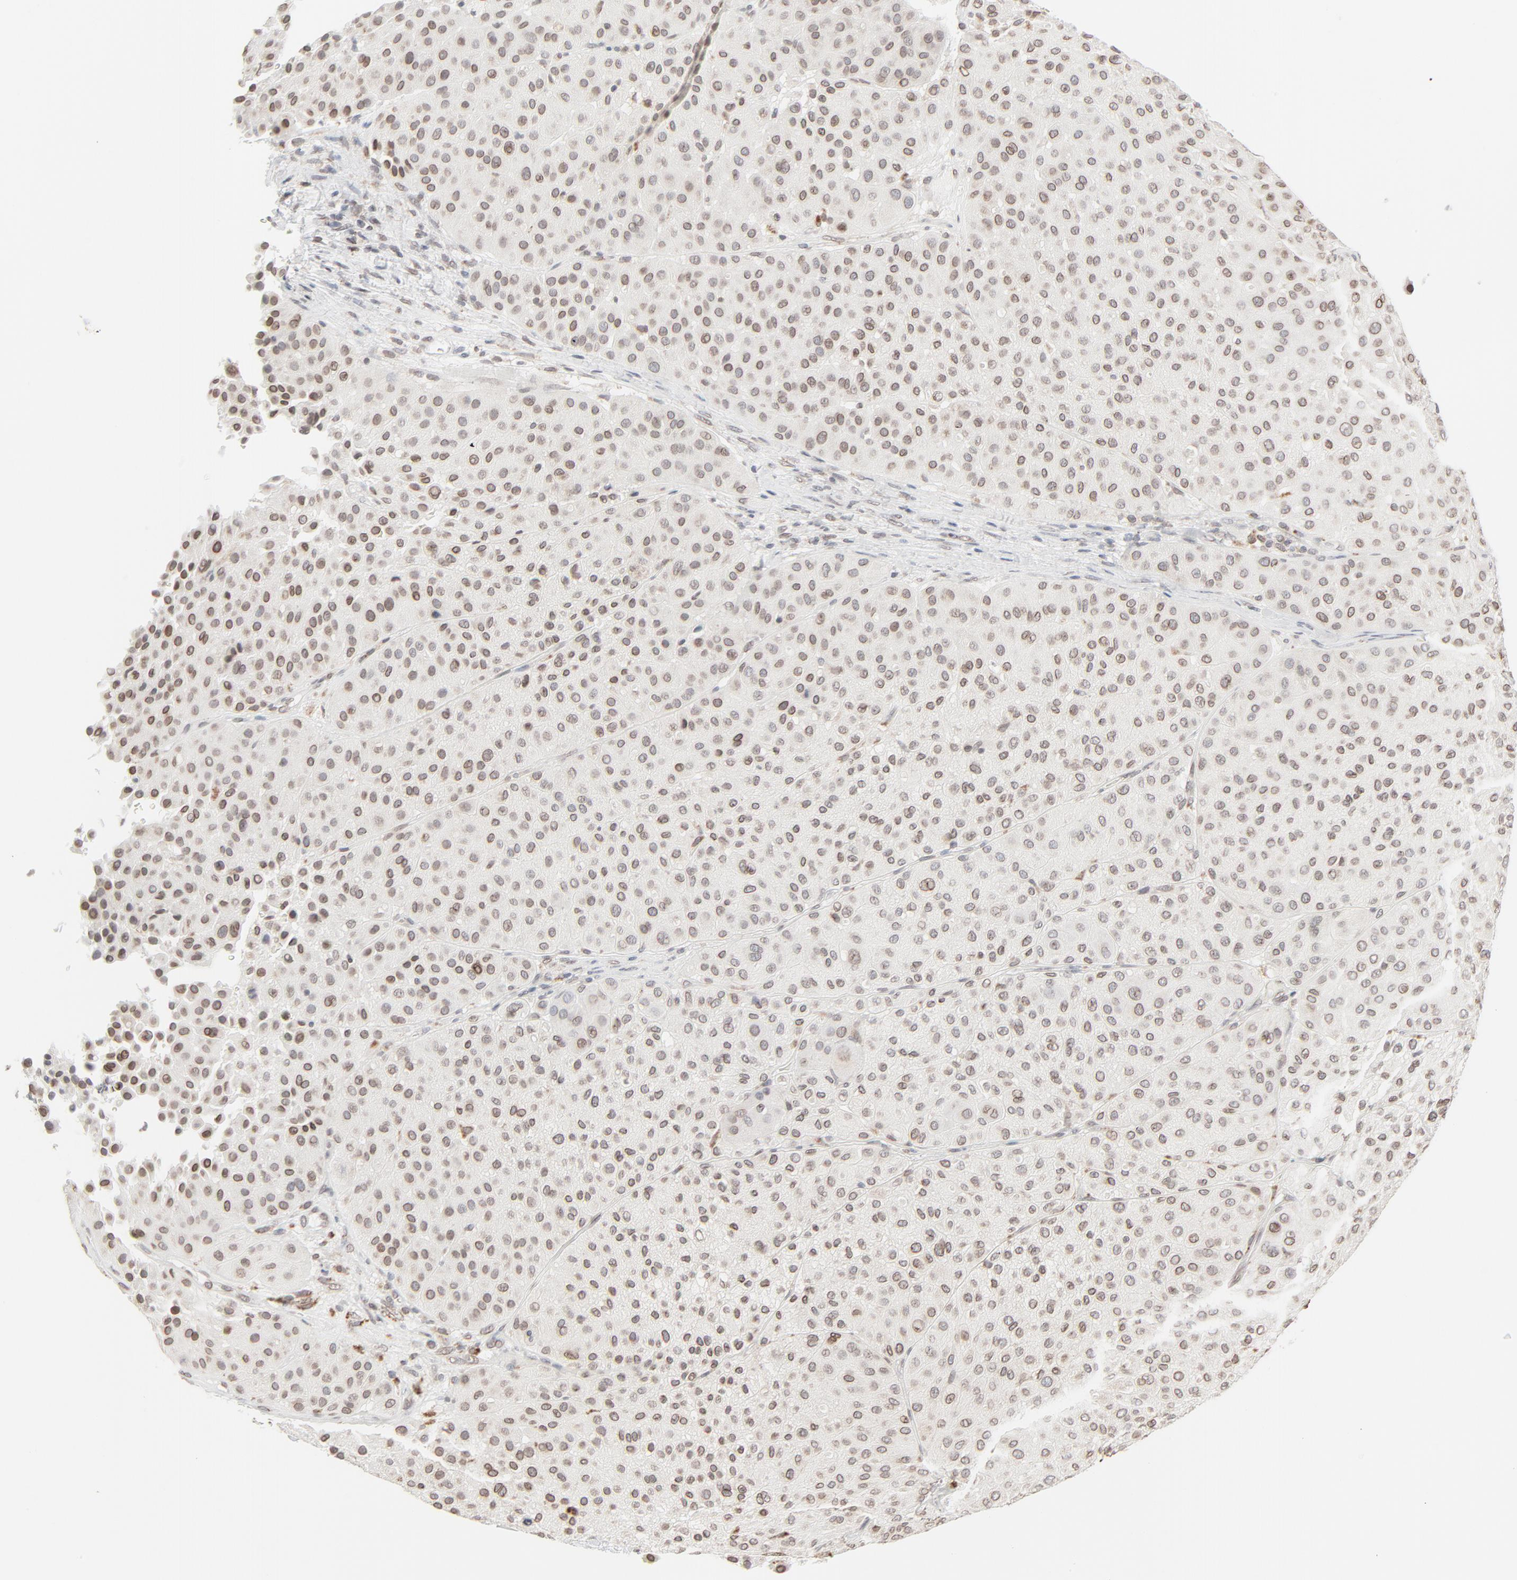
{"staining": {"intensity": "weak", "quantity": "25%-75%", "location": "cytoplasmic/membranous,nuclear"}, "tissue": "melanoma", "cell_type": "Tumor cells", "image_type": "cancer", "snomed": [{"axis": "morphology", "description": "Normal tissue, NOS"}, {"axis": "morphology", "description": "Malignant melanoma, Metastatic site"}, {"axis": "topography", "description": "Skin"}], "caption": "Protein expression analysis of human melanoma reveals weak cytoplasmic/membranous and nuclear expression in approximately 25%-75% of tumor cells.", "gene": "MAD1L1", "patient": {"sex": "male", "age": 41}}